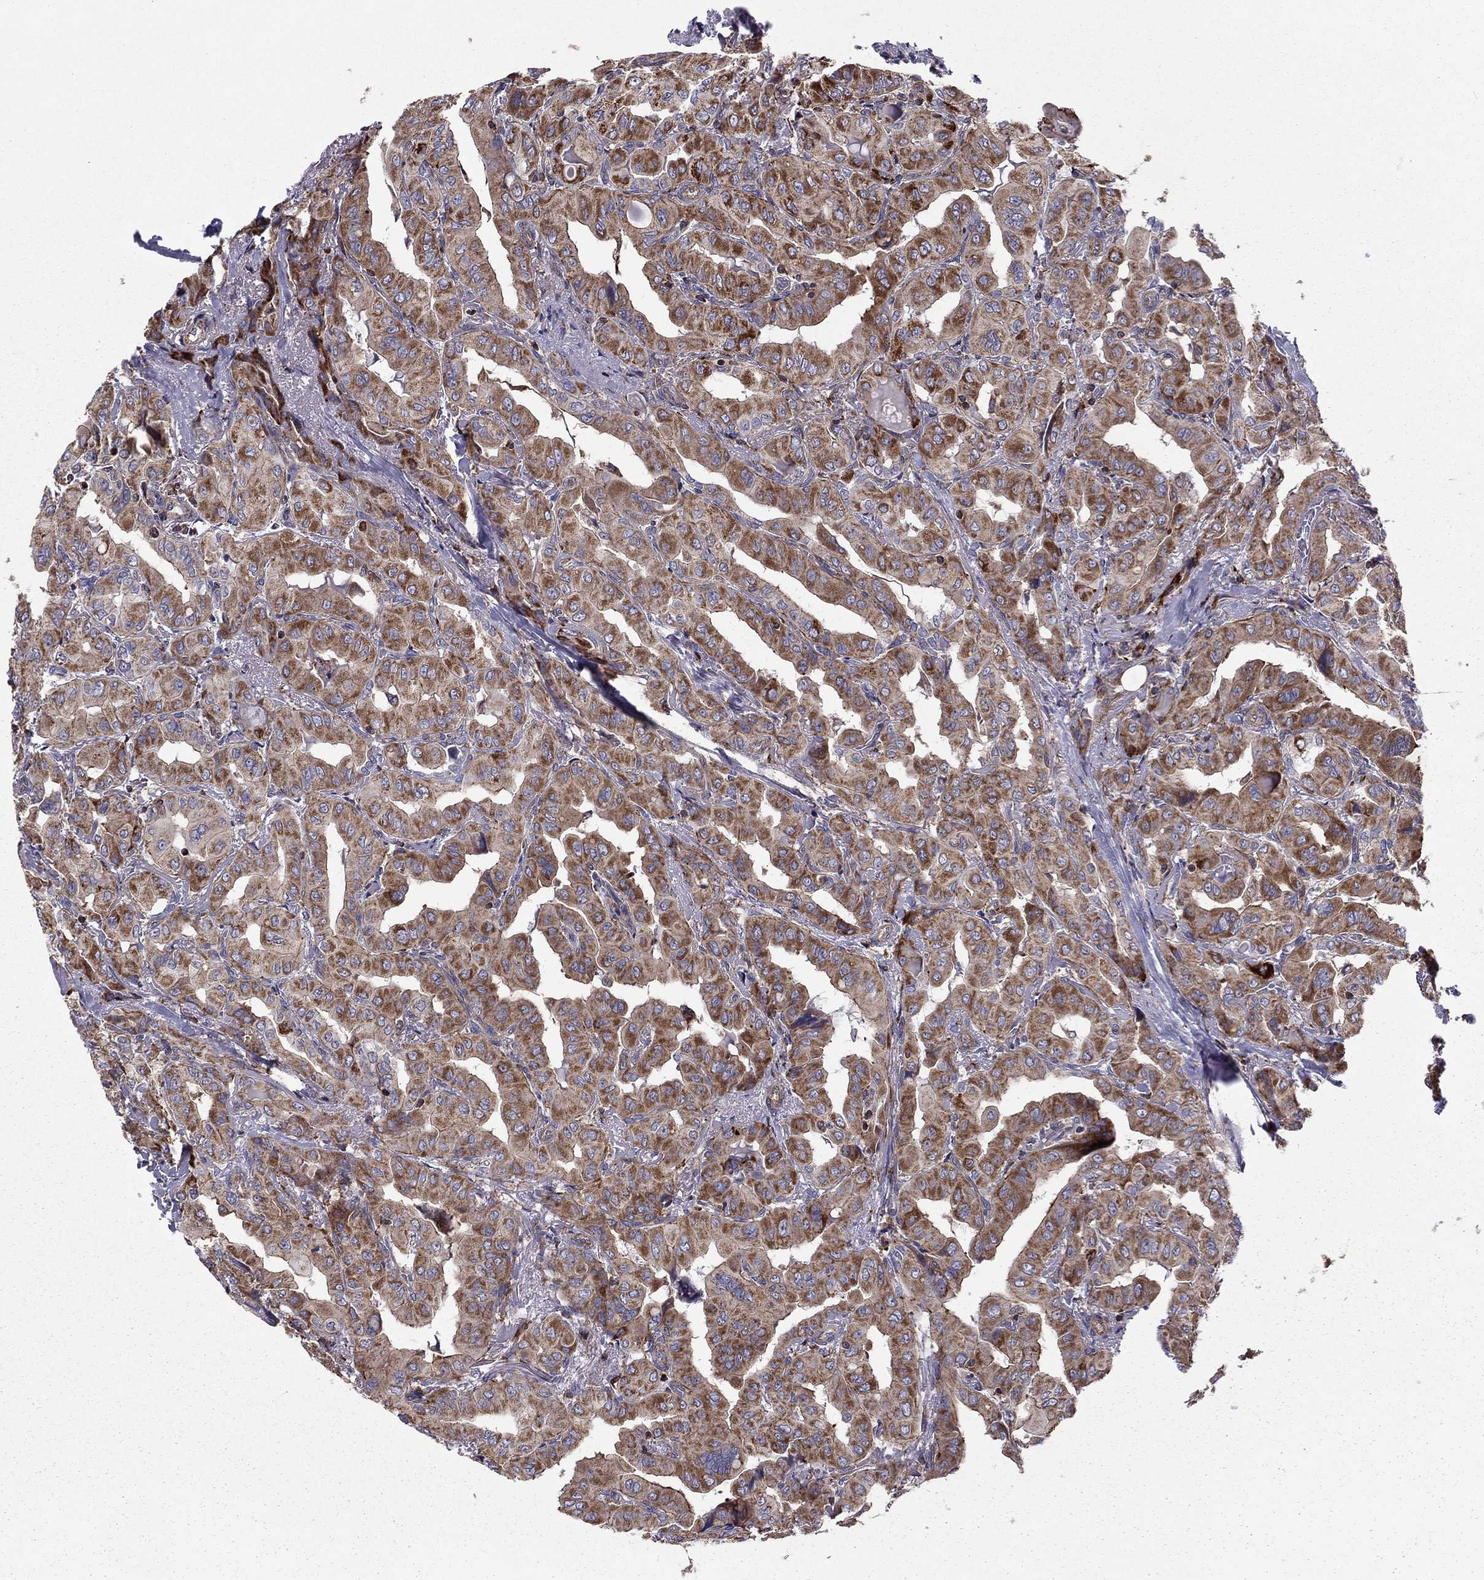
{"staining": {"intensity": "strong", "quantity": "<25%", "location": "cytoplasmic/membranous"}, "tissue": "thyroid cancer", "cell_type": "Tumor cells", "image_type": "cancer", "snomed": [{"axis": "morphology", "description": "Normal tissue, NOS"}, {"axis": "morphology", "description": "Papillary adenocarcinoma, NOS"}, {"axis": "topography", "description": "Thyroid gland"}], "caption": "Strong cytoplasmic/membranous protein staining is seen in about <25% of tumor cells in thyroid papillary adenocarcinoma.", "gene": "ALG6", "patient": {"sex": "female", "age": 66}}